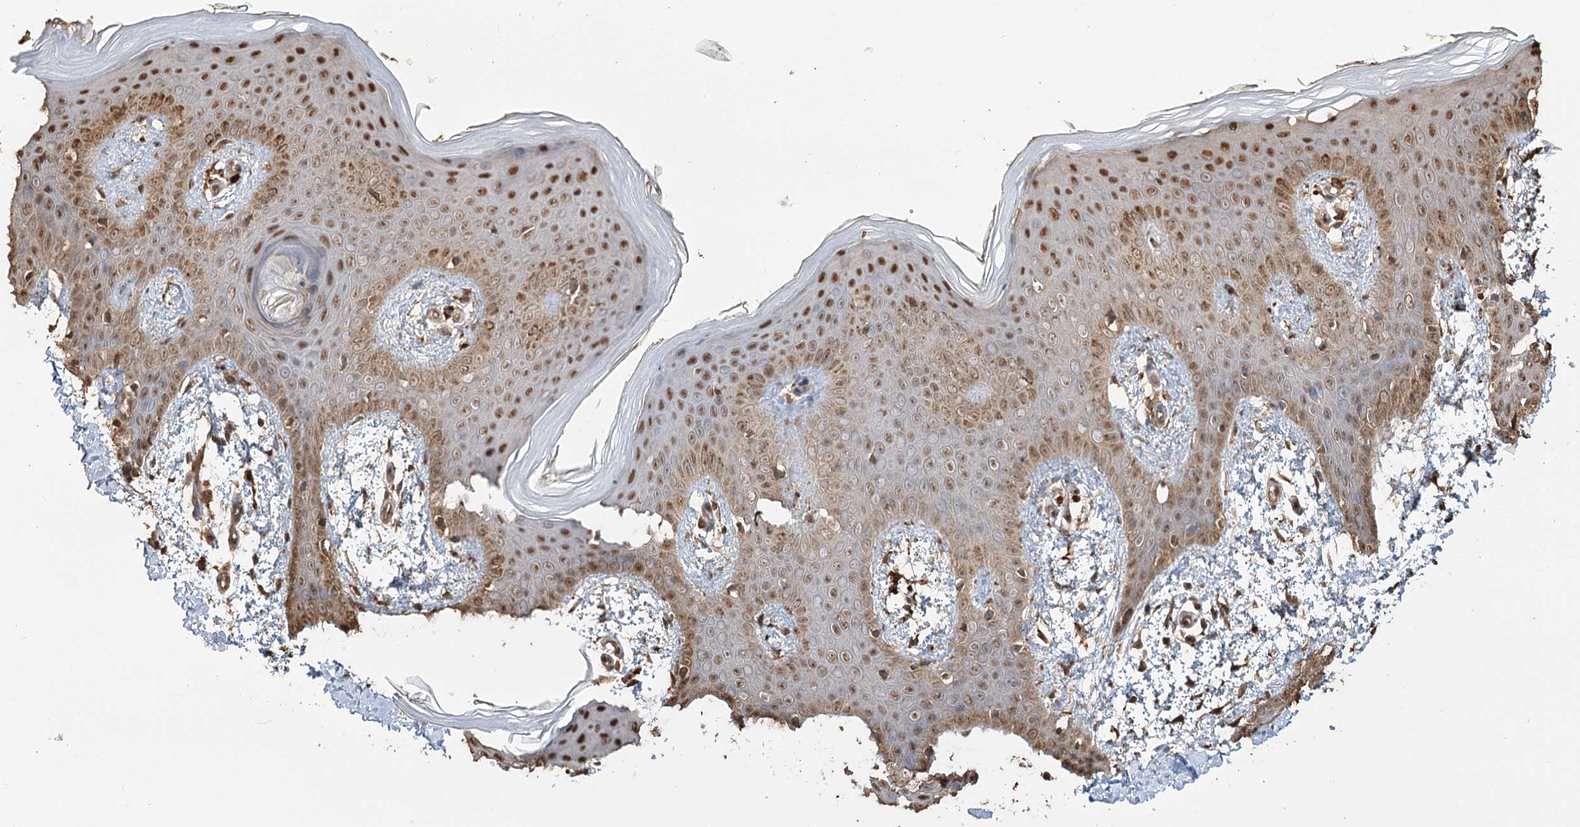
{"staining": {"intensity": "strong", "quantity": ">75%", "location": "cytoplasmic/membranous,nuclear"}, "tissue": "skin", "cell_type": "Fibroblasts", "image_type": "normal", "snomed": [{"axis": "morphology", "description": "Normal tissue, NOS"}, {"axis": "topography", "description": "Skin"}], "caption": "Immunohistochemical staining of normal human skin exhibits strong cytoplasmic/membranous,nuclear protein positivity in about >75% of fibroblasts.", "gene": "PLCH1", "patient": {"sex": "male", "age": 36}}